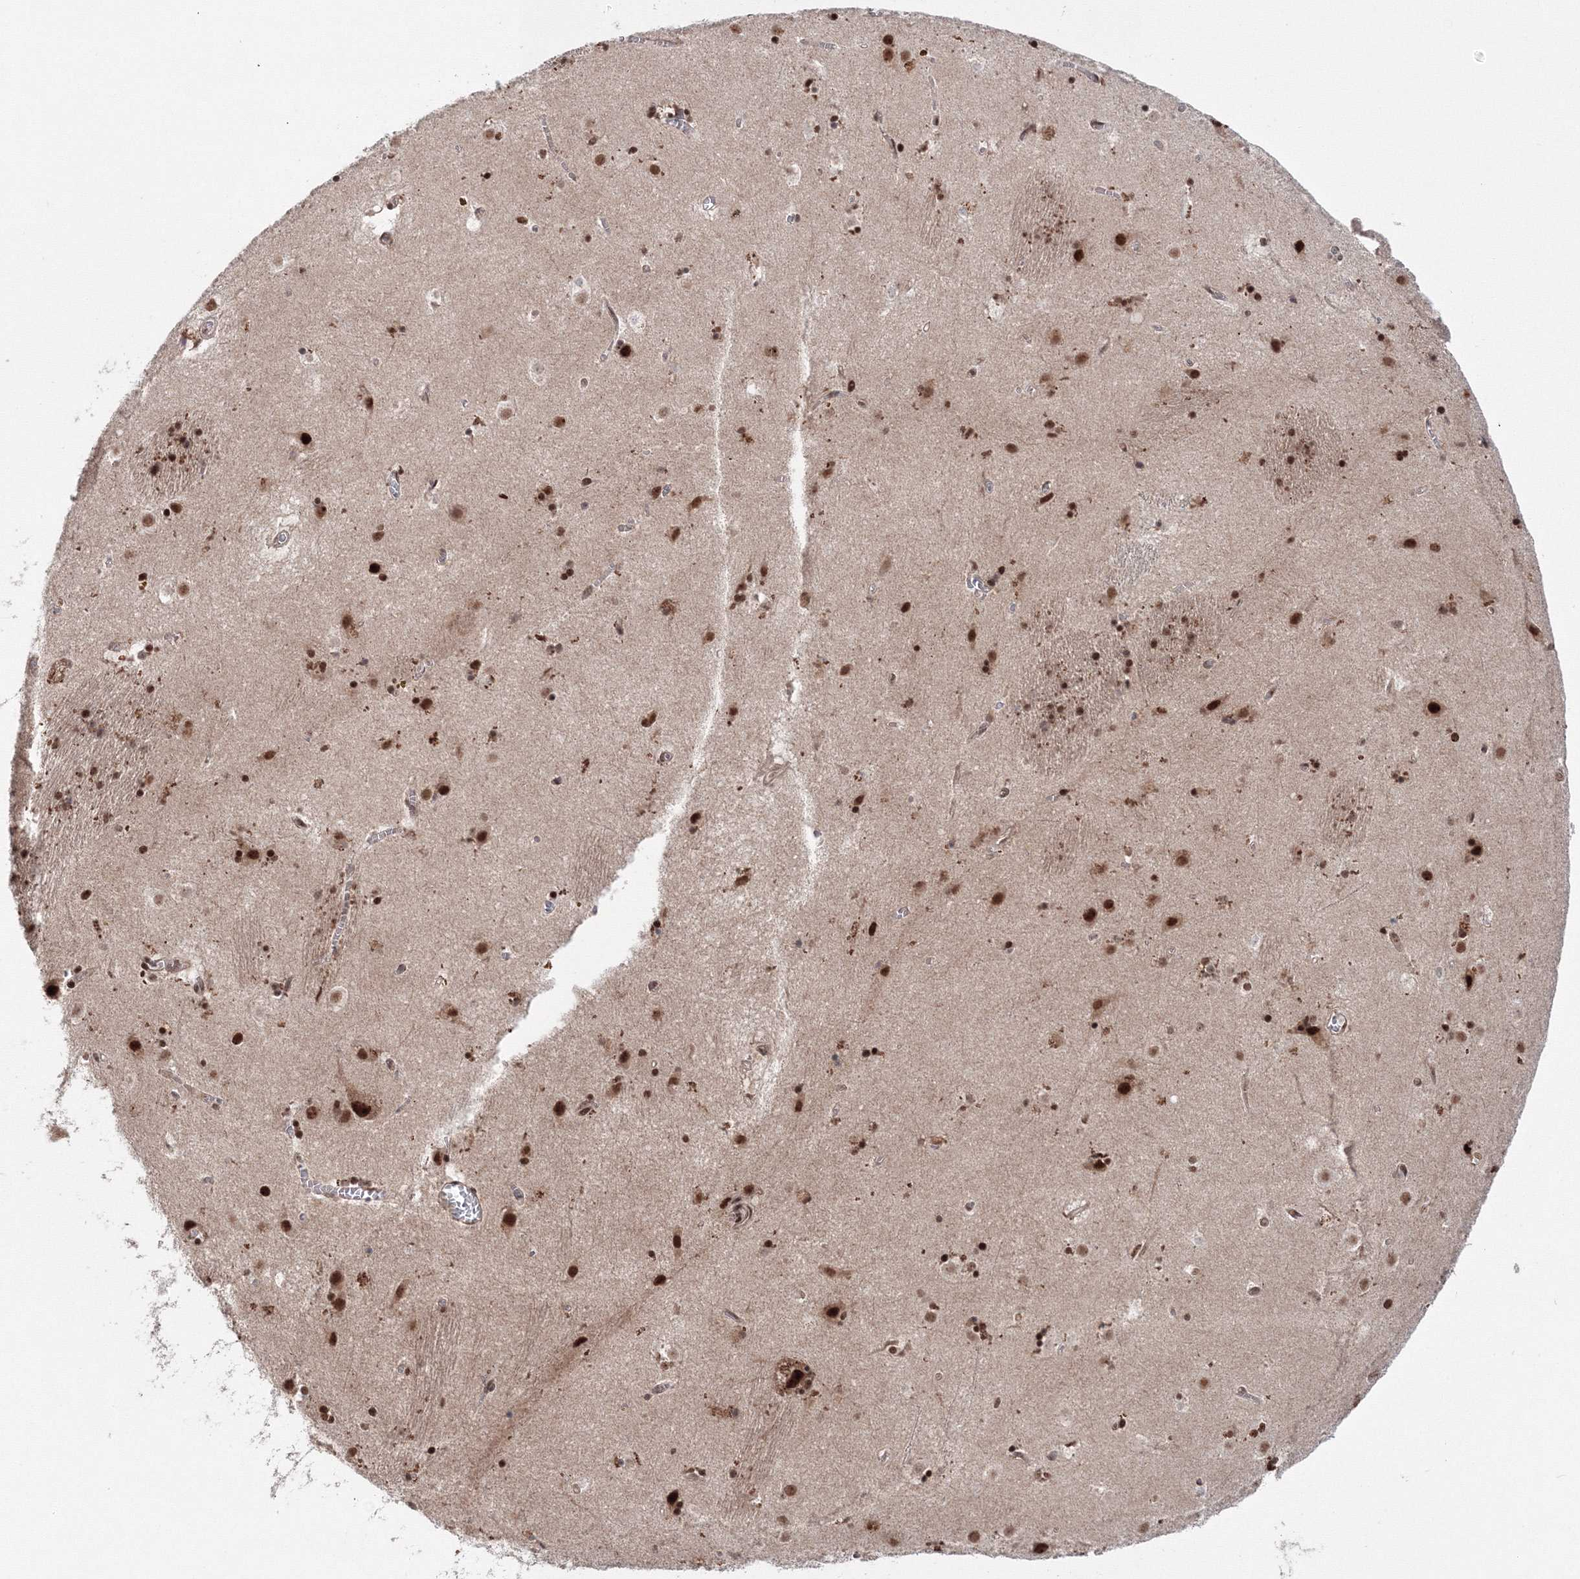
{"staining": {"intensity": "moderate", "quantity": "25%-75%", "location": "nuclear"}, "tissue": "caudate", "cell_type": "Glial cells", "image_type": "normal", "snomed": [{"axis": "morphology", "description": "Normal tissue, NOS"}, {"axis": "topography", "description": "Lateral ventricle wall"}], "caption": "This micrograph reveals benign caudate stained with immunohistochemistry (IHC) to label a protein in brown. The nuclear of glial cells show moderate positivity for the protein. Nuclei are counter-stained blue.", "gene": "NOA1", "patient": {"sex": "male", "age": 70}}